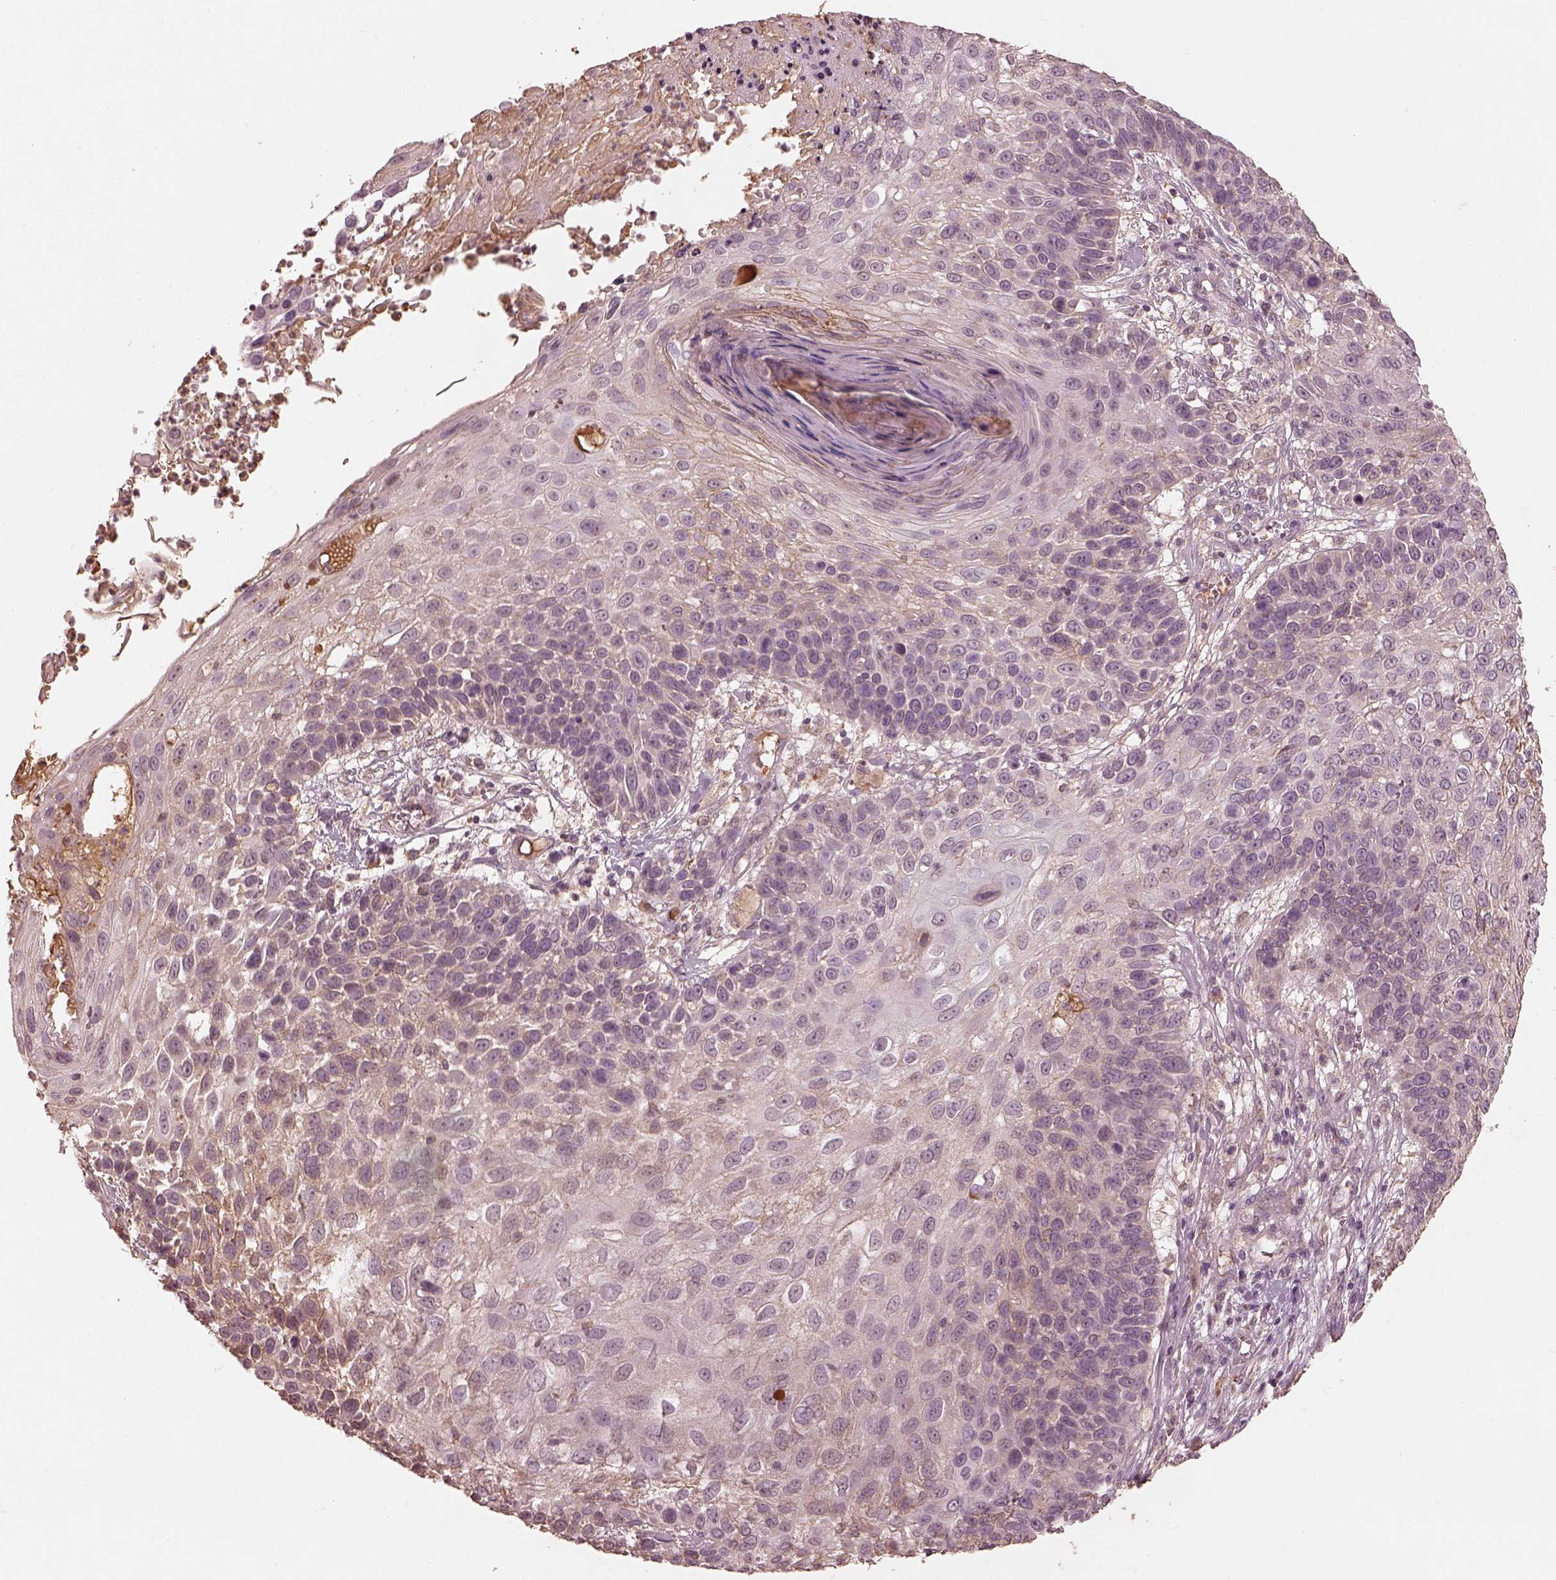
{"staining": {"intensity": "negative", "quantity": "none", "location": "none"}, "tissue": "skin cancer", "cell_type": "Tumor cells", "image_type": "cancer", "snomed": [{"axis": "morphology", "description": "Squamous cell carcinoma, NOS"}, {"axis": "topography", "description": "Skin"}], "caption": "High magnification brightfield microscopy of skin cancer stained with DAB (brown) and counterstained with hematoxylin (blue): tumor cells show no significant staining.", "gene": "CALR3", "patient": {"sex": "male", "age": 92}}